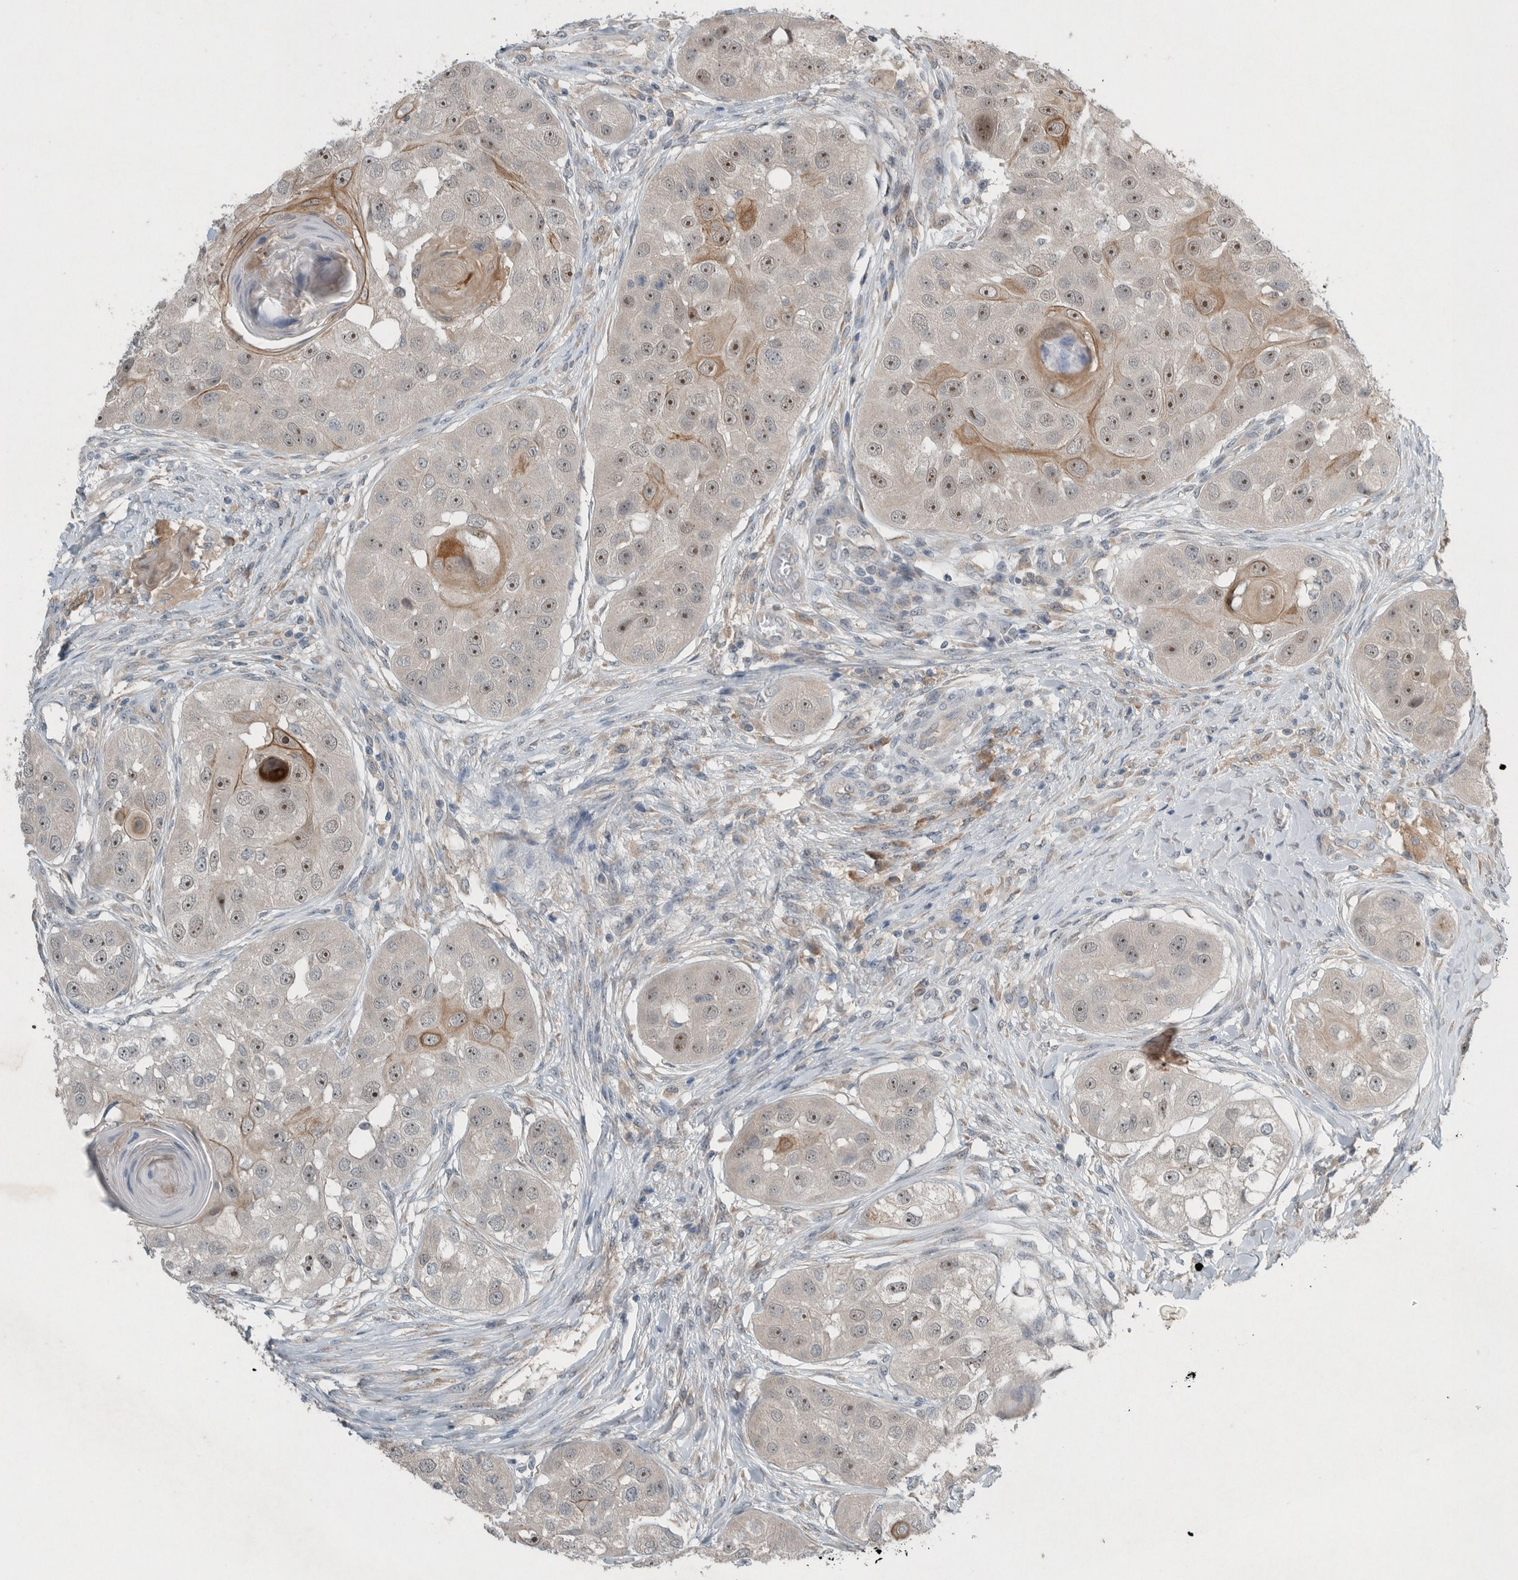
{"staining": {"intensity": "weak", "quantity": ">75%", "location": "nuclear"}, "tissue": "head and neck cancer", "cell_type": "Tumor cells", "image_type": "cancer", "snomed": [{"axis": "morphology", "description": "Normal tissue, NOS"}, {"axis": "morphology", "description": "Squamous cell carcinoma, NOS"}, {"axis": "topography", "description": "Skeletal muscle"}, {"axis": "topography", "description": "Head-Neck"}], "caption": "Immunohistochemistry (IHC) histopathology image of human head and neck squamous cell carcinoma stained for a protein (brown), which reveals low levels of weak nuclear staining in approximately >75% of tumor cells.", "gene": "RALGDS", "patient": {"sex": "male", "age": 51}}